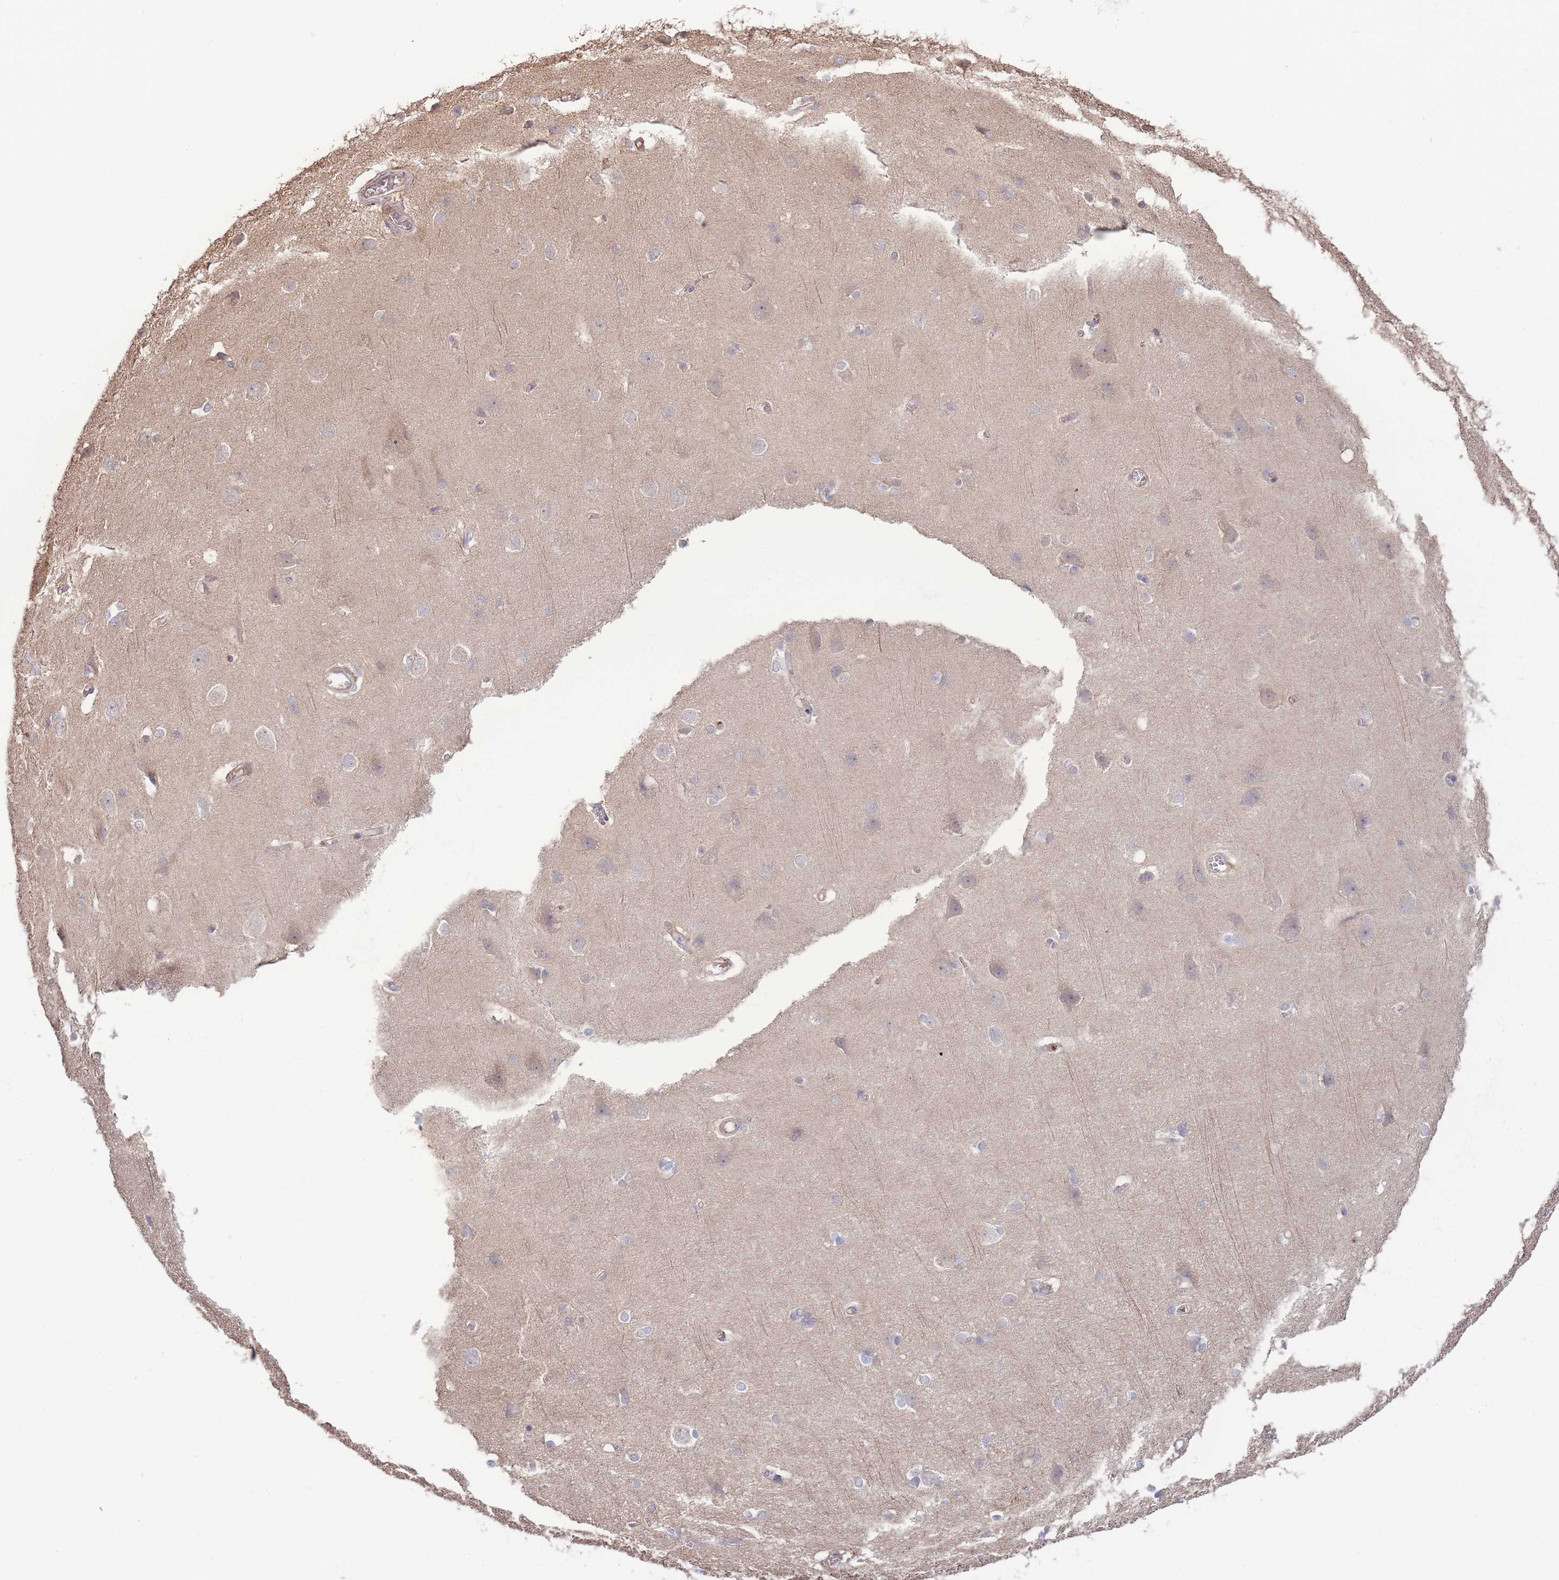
{"staining": {"intensity": "negative", "quantity": "none", "location": "none"}, "tissue": "cerebral cortex", "cell_type": "Endothelial cells", "image_type": "normal", "snomed": [{"axis": "morphology", "description": "Normal tissue, NOS"}, {"axis": "topography", "description": "Cerebral cortex"}], "caption": "The photomicrograph demonstrates no significant staining in endothelial cells of cerebral cortex.", "gene": "STEAP3", "patient": {"sex": "male", "age": 37}}